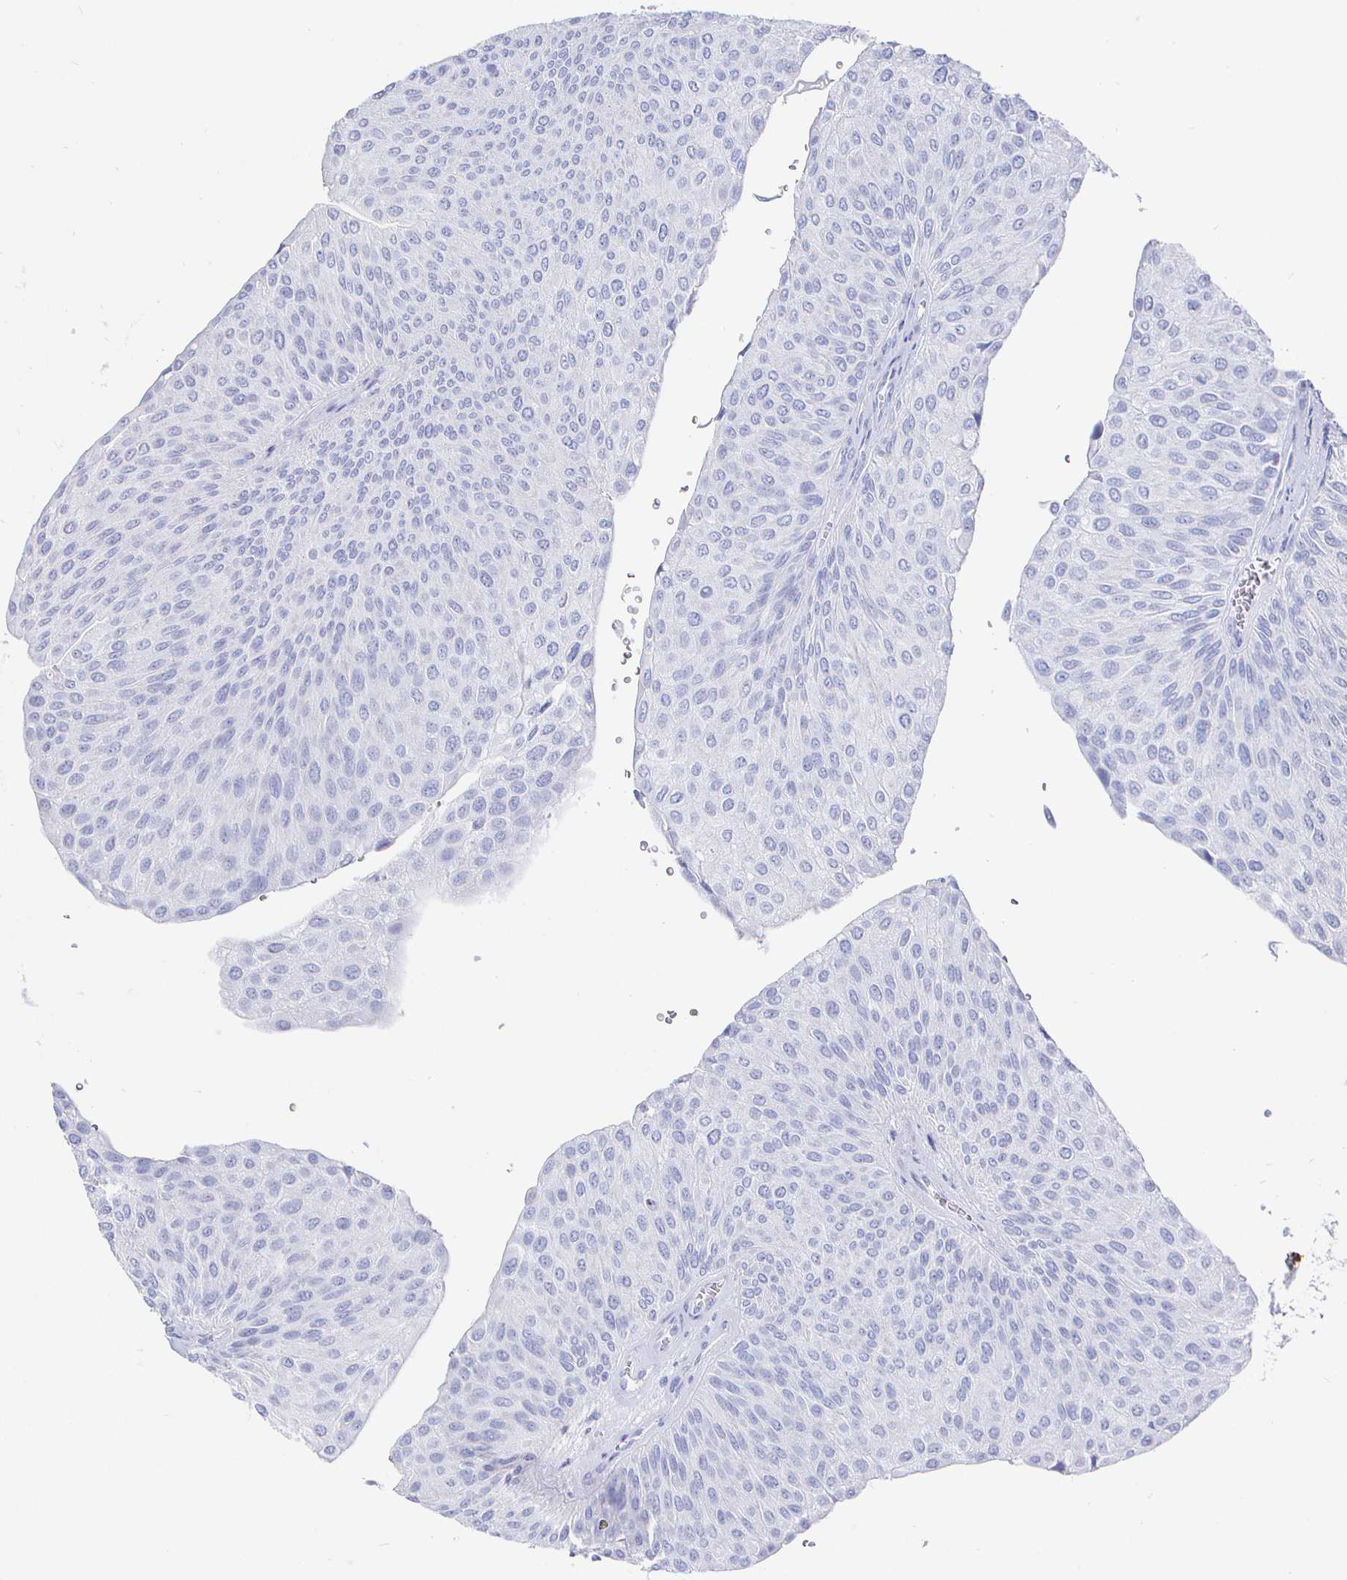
{"staining": {"intensity": "negative", "quantity": "none", "location": "none"}, "tissue": "urothelial cancer", "cell_type": "Tumor cells", "image_type": "cancer", "snomed": [{"axis": "morphology", "description": "Urothelial carcinoma, NOS"}, {"axis": "topography", "description": "Urinary bladder"}], "caption": "Tumor cells are negative for protein expression in human transitional cell carcinoma. (DAB (3,3'-diaminobenzidine) immunohistochemistry with hematoxylin counter stain).", "gene": "CLCA1", "patient": {"sex": "male", "age": 67}}